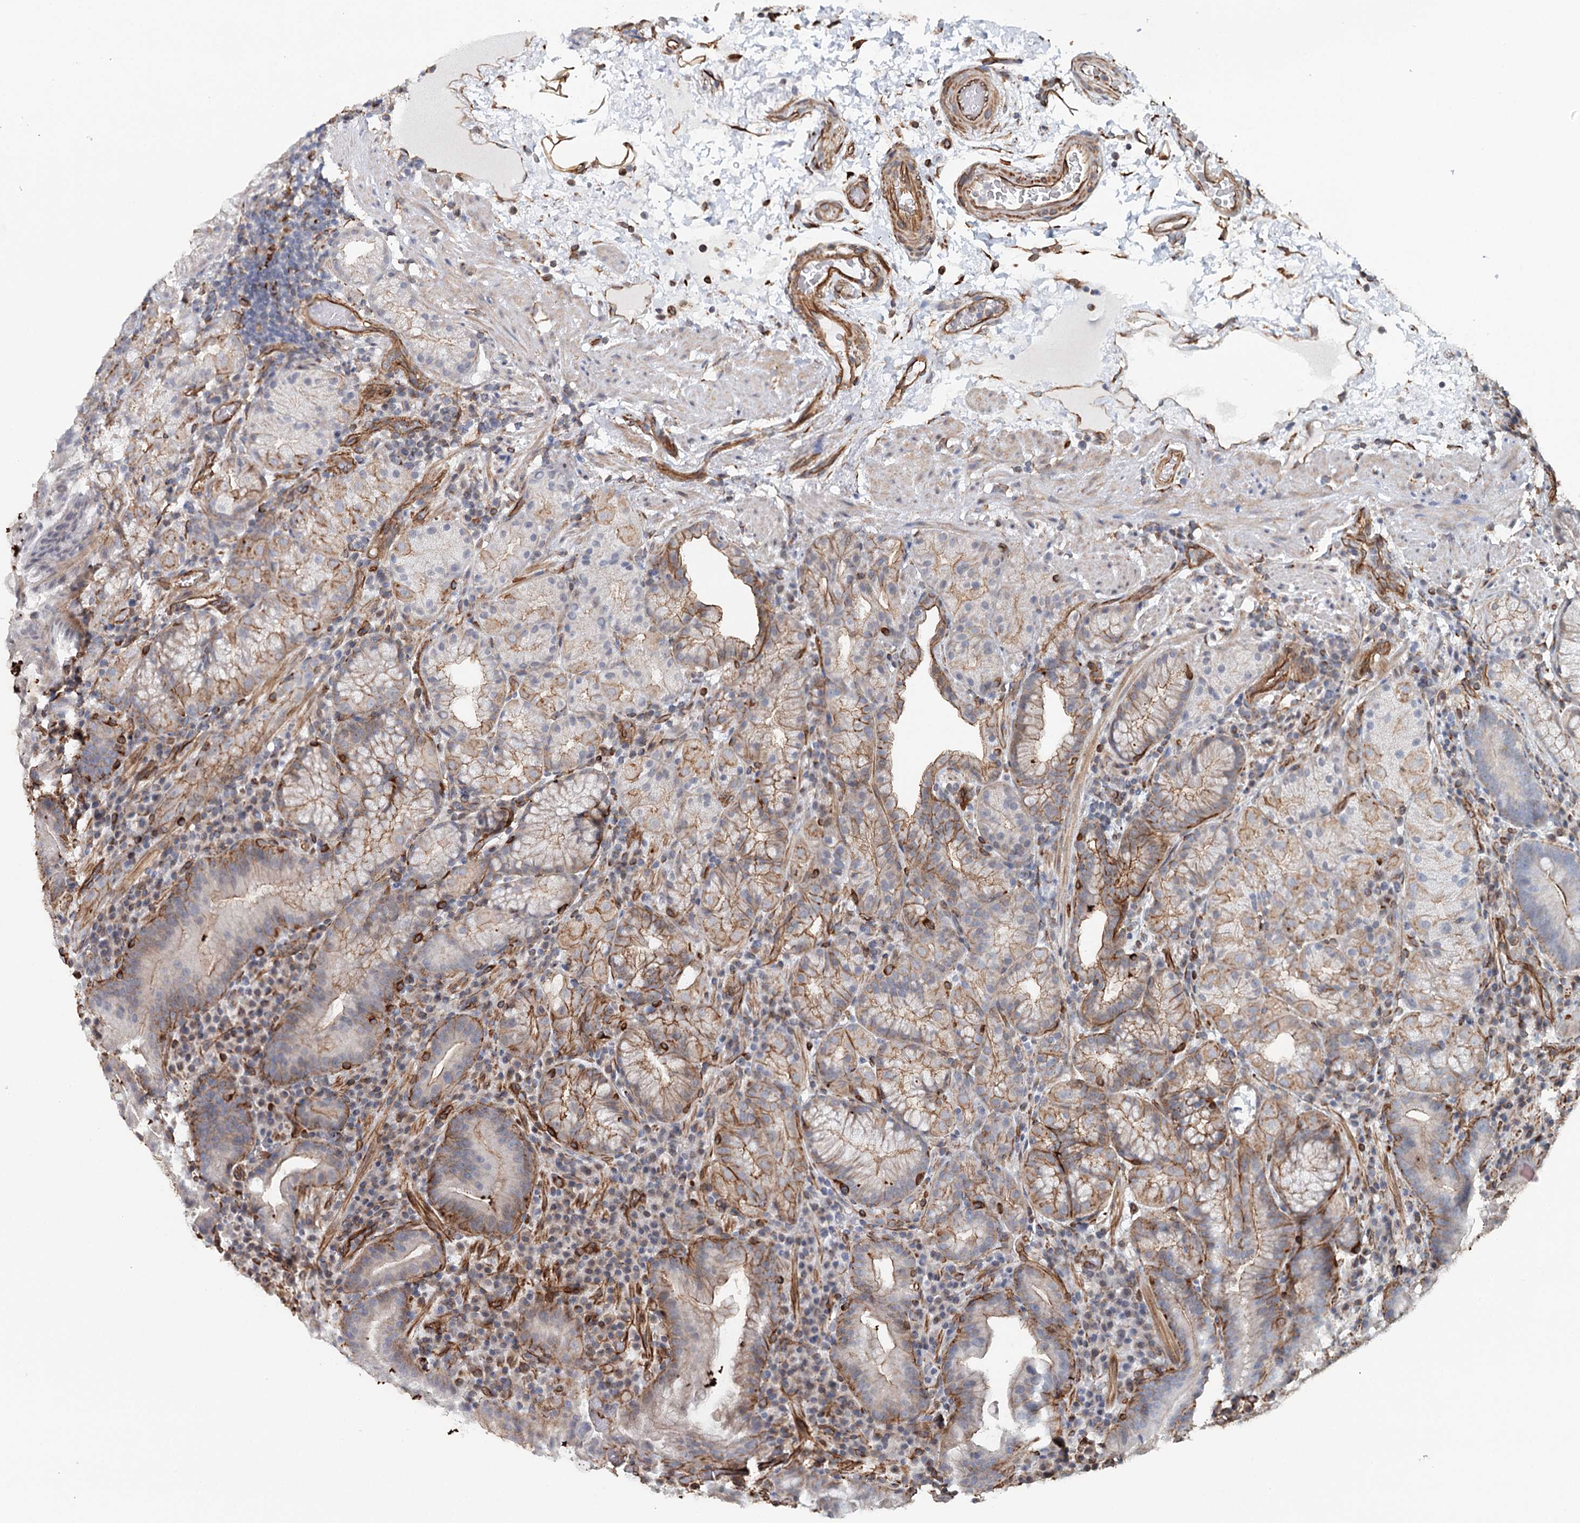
{"staining": {"intensity": "moderate", "quantity": "<25%", "location": "cytoplasmic/membranous"}, "tissue": "stomach", "cell_type": "Glandular cells", "image_type": "normal", "snomed": [{"axis": "morphology", "description": "Normal tissue, NOS"}, {"axis": "morphology", "description": "Inflammation, NOS"}, {"axis": "topography", "description": "Stomach"}], "caption": "High-power microscopy captured an IHC photomicrograph of normal stomach, revealing moderate cytoplasmic/membranous expression in approximately <25% of glandular cells.", "gene": "SYNPO", "patient": {"sex": "male", "age": 79}}